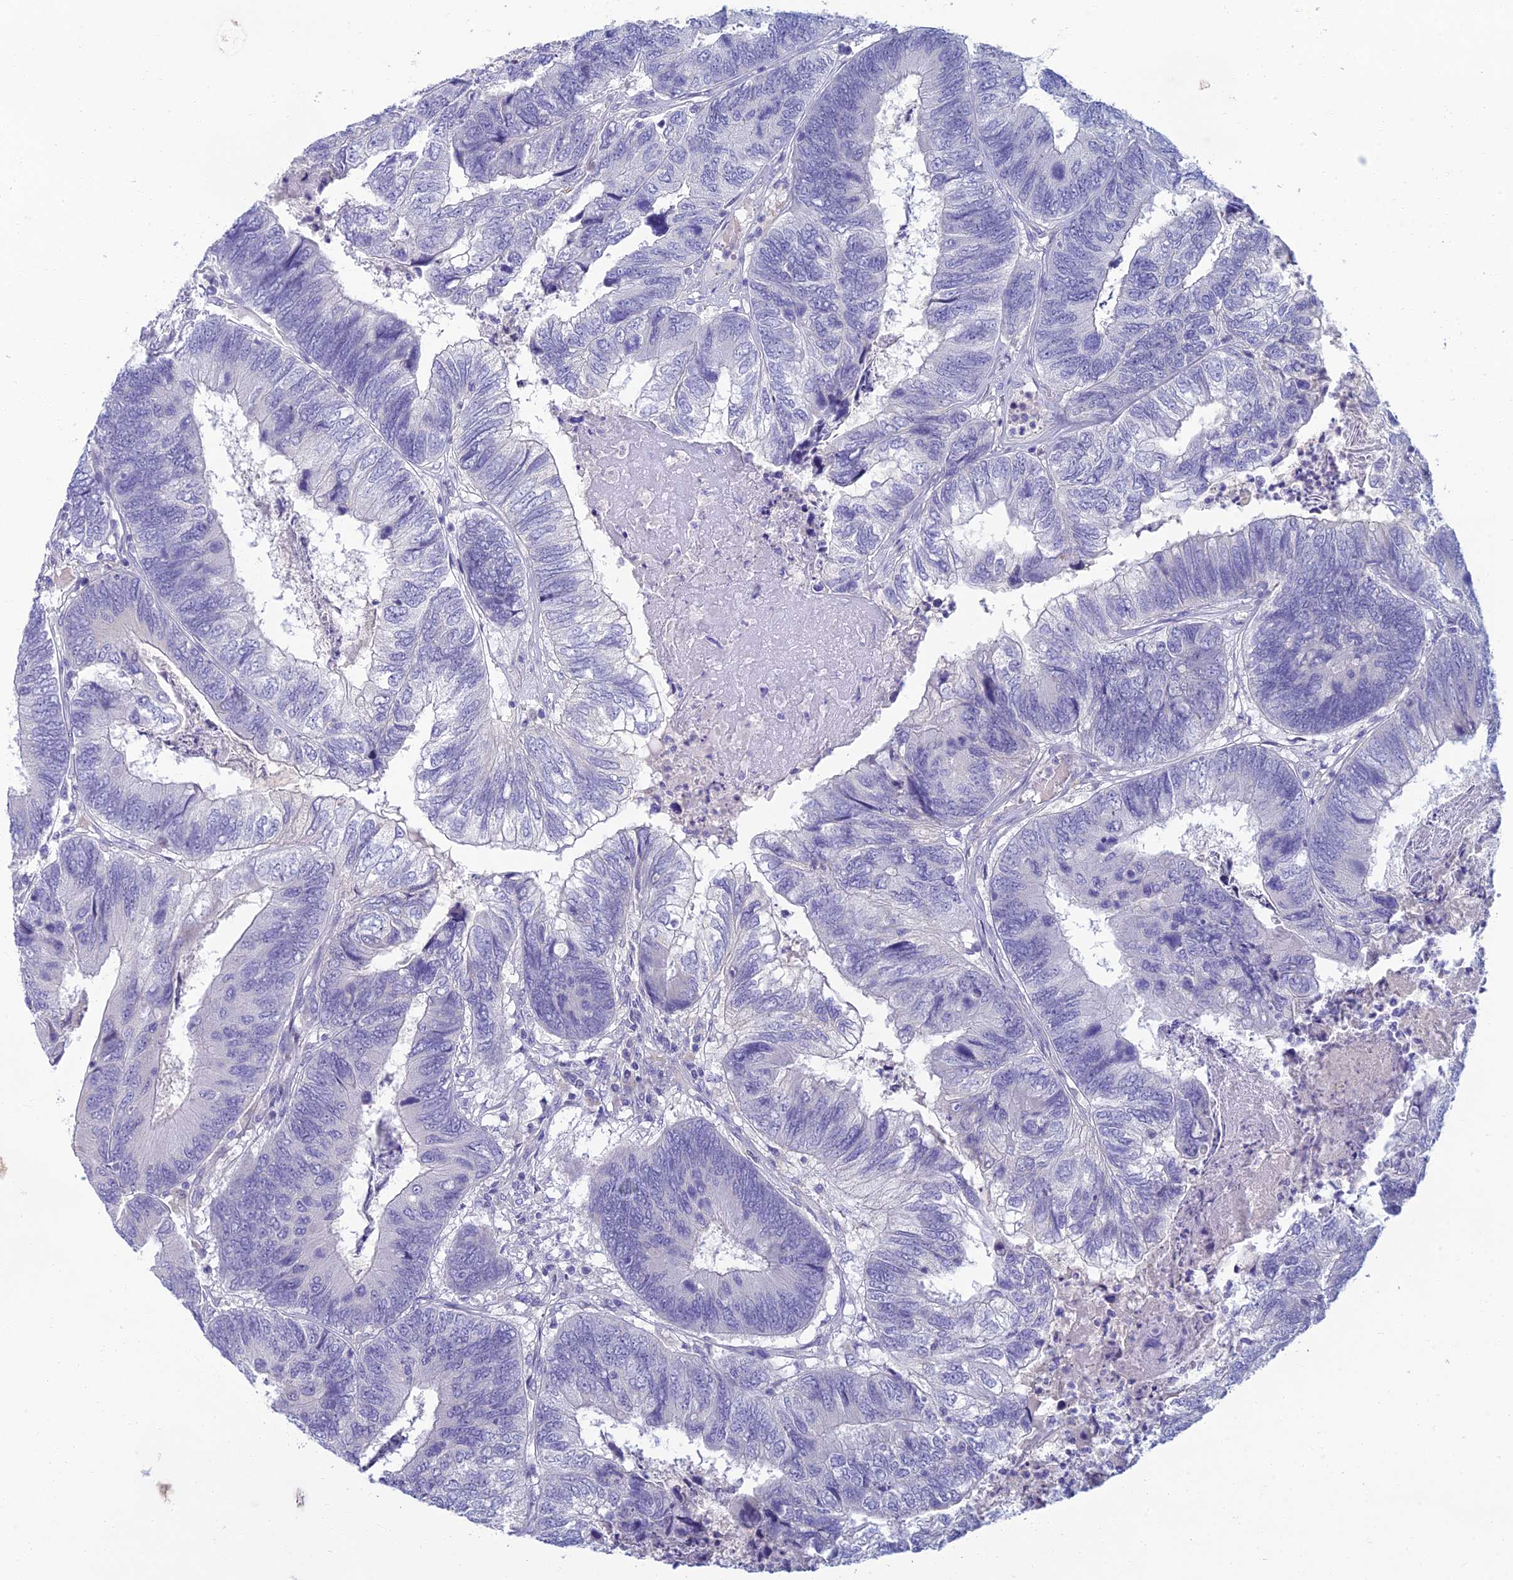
{"staining": {"intensity": "negative", "quantity": "none", "location": "none"}, "tissue": "colorectal cancer", "cell_type": "Tumor cells", "image_type": "cancer", "snomed": [{"axis": "morphology", "description": "Adenocarcinoma, NOS"}, {"axis": "topography", "description": "Colon"}], "caption": "This is an IHC photomicrograph of colorectal cancer. There is no staining in tumor cells.", "gene": "SLC25A41", "patient": {"sex": "female", "age": 67}}